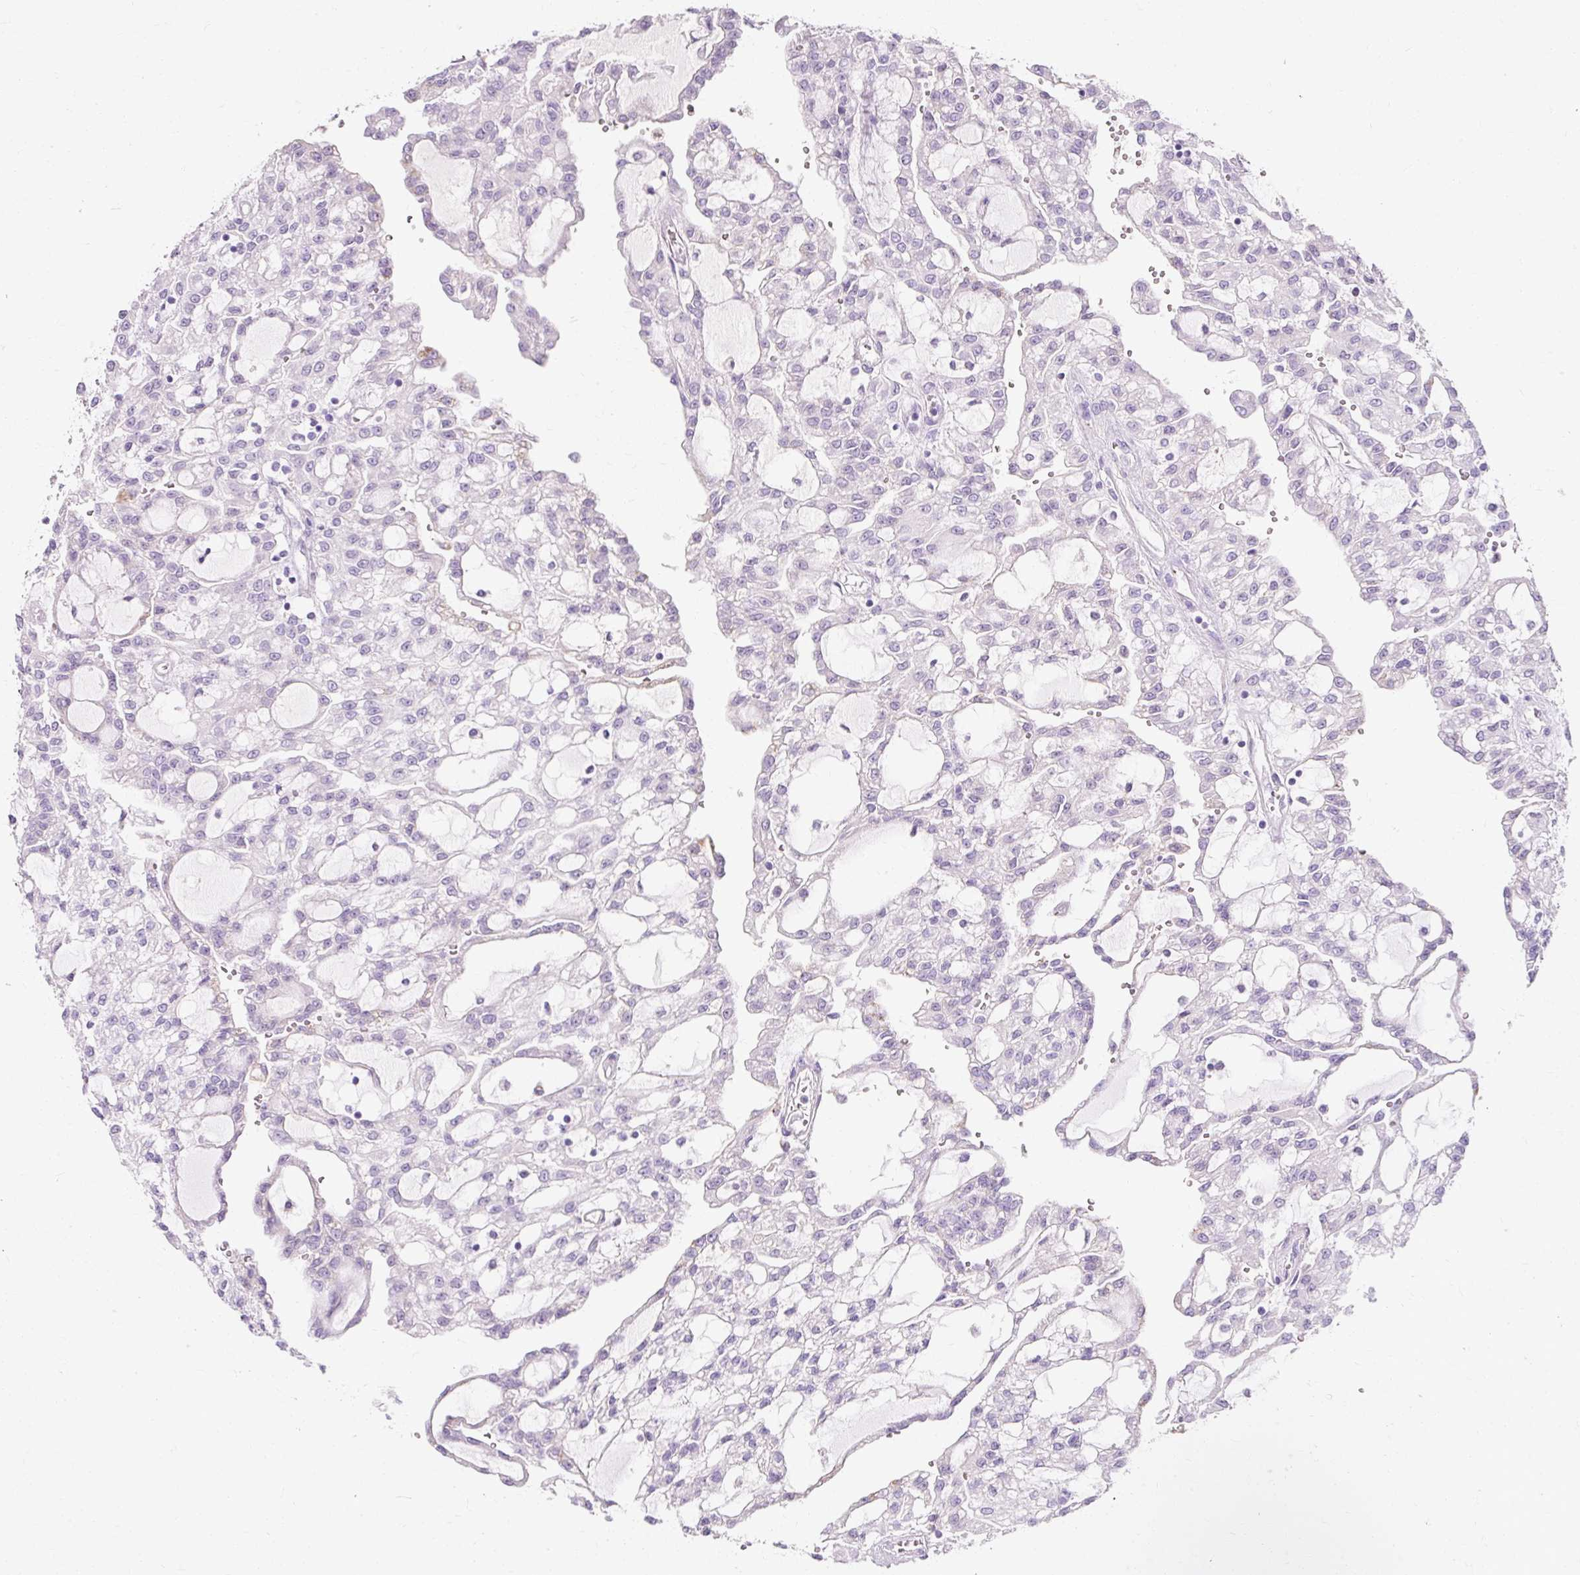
{"staining": {"intensity": "negative", "quantity": "none", "location": "none"}, "tissue": "renal cancer", "cell_type": "Tumor cells", "image_type": "cancer", "snomed": [{"axis": "morphology", "description": "Adenocarcinoma, NOS"}, {"axis": "topography", "description": "Kidney"}], "caption": "Immunohistochemistry histopathology image of neoplastic tissue: human adenocarcinoma (renal) stained with DAB displays no significant protein expression in tumor cells. The staining was performed using DAB to visualize the protein expression in brown, while the nuclei were stained in blue with hematoxylin (Magnification: 20x).", "gene": "CLDN25", "patient": {"sex": "male", "age": 63}}